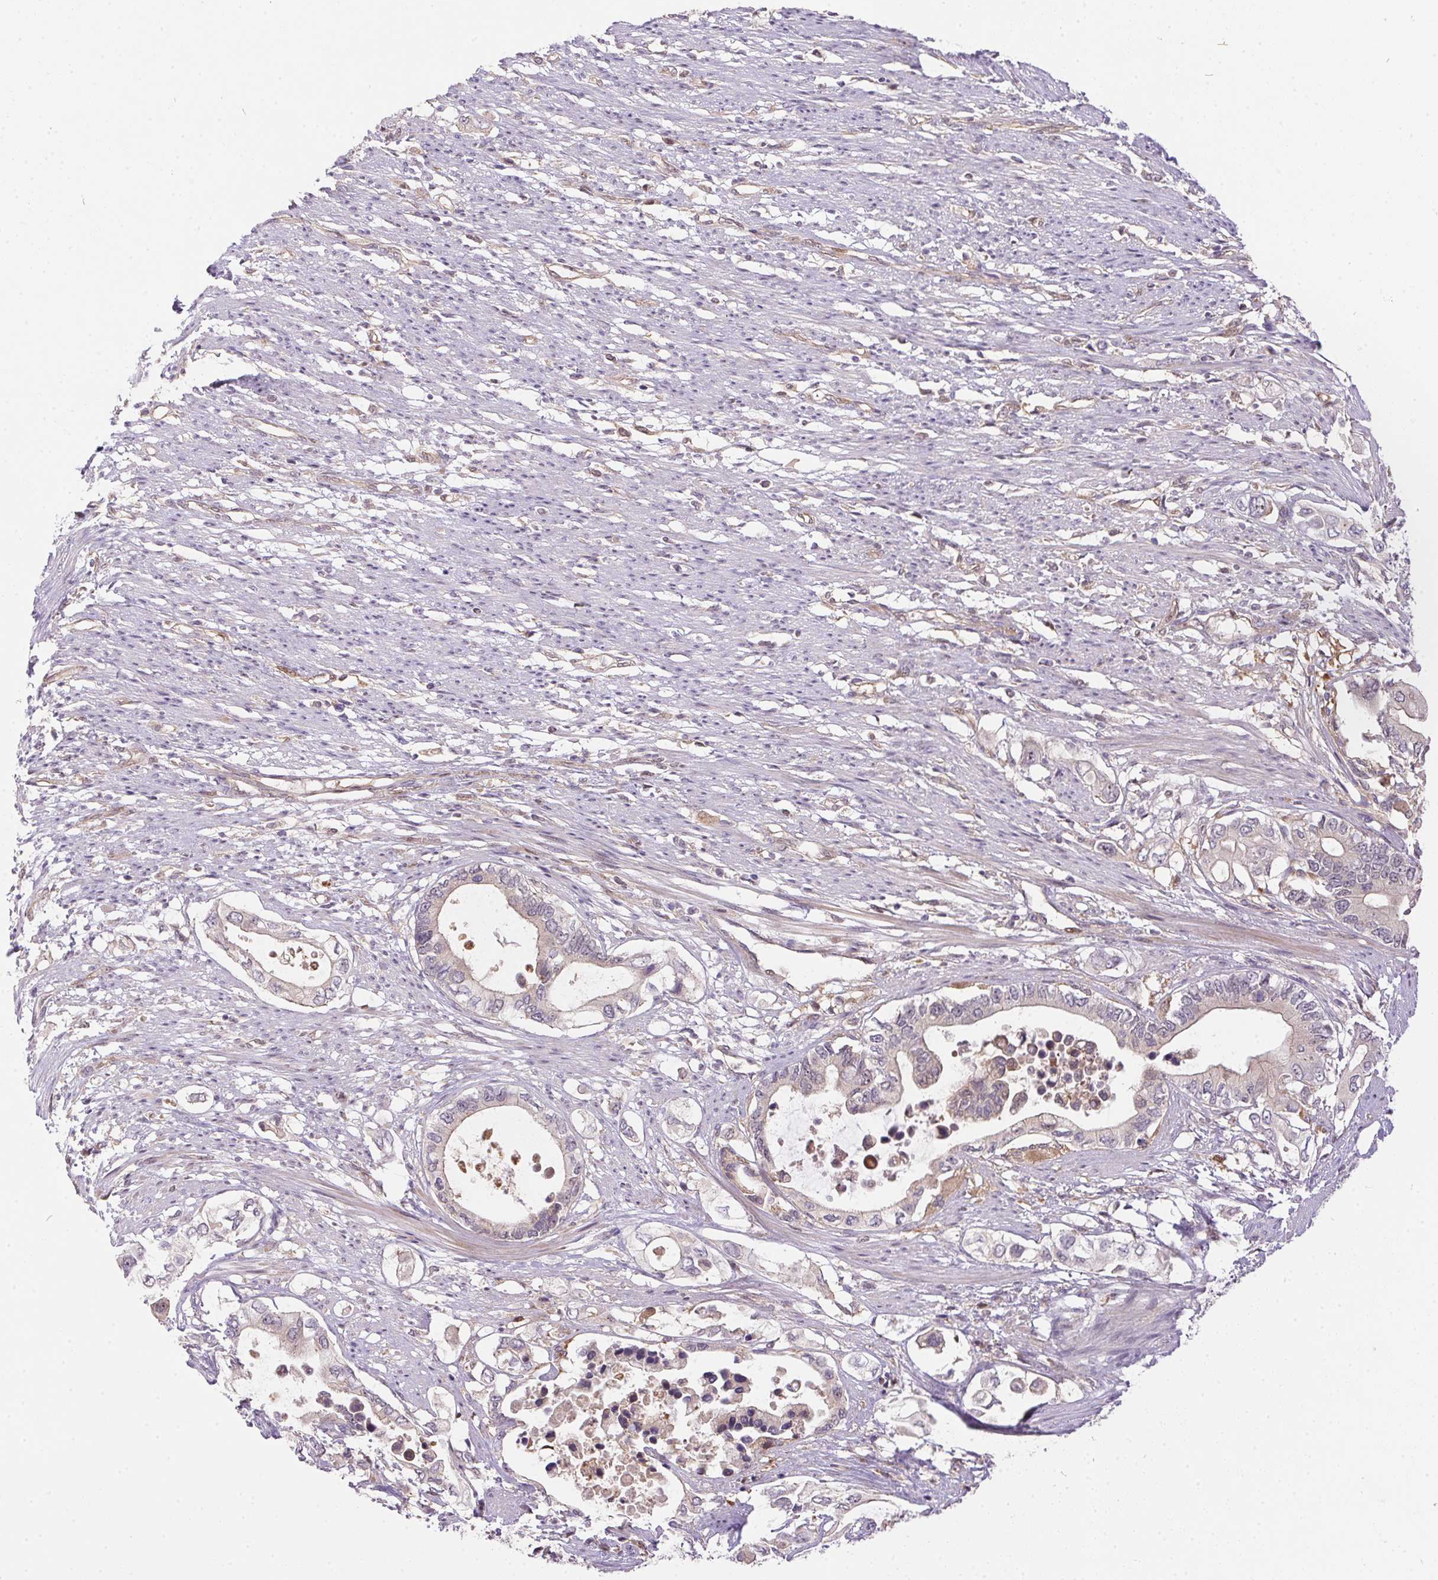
{"staining": {"intensity": "weak", "quantity": "<25%", "location": "cytoplasmic/membranous"}, "tissue": "pancreatic cancer", "cell_type": "Tumor cells", "image_type": "cancer", "snomed": [{"axis": "morphology", "description": "Adenocarcinoma, NOS"}, {"axis": "topography", "description": "Pancreas"}], "caption": "Adenocarcinoma (pancreatic) was stained to show a protein in brown. There is no significant positivity in tumor cells.", "gene": "NUDT16", "patient": {"sex": "female", "age": 63}}